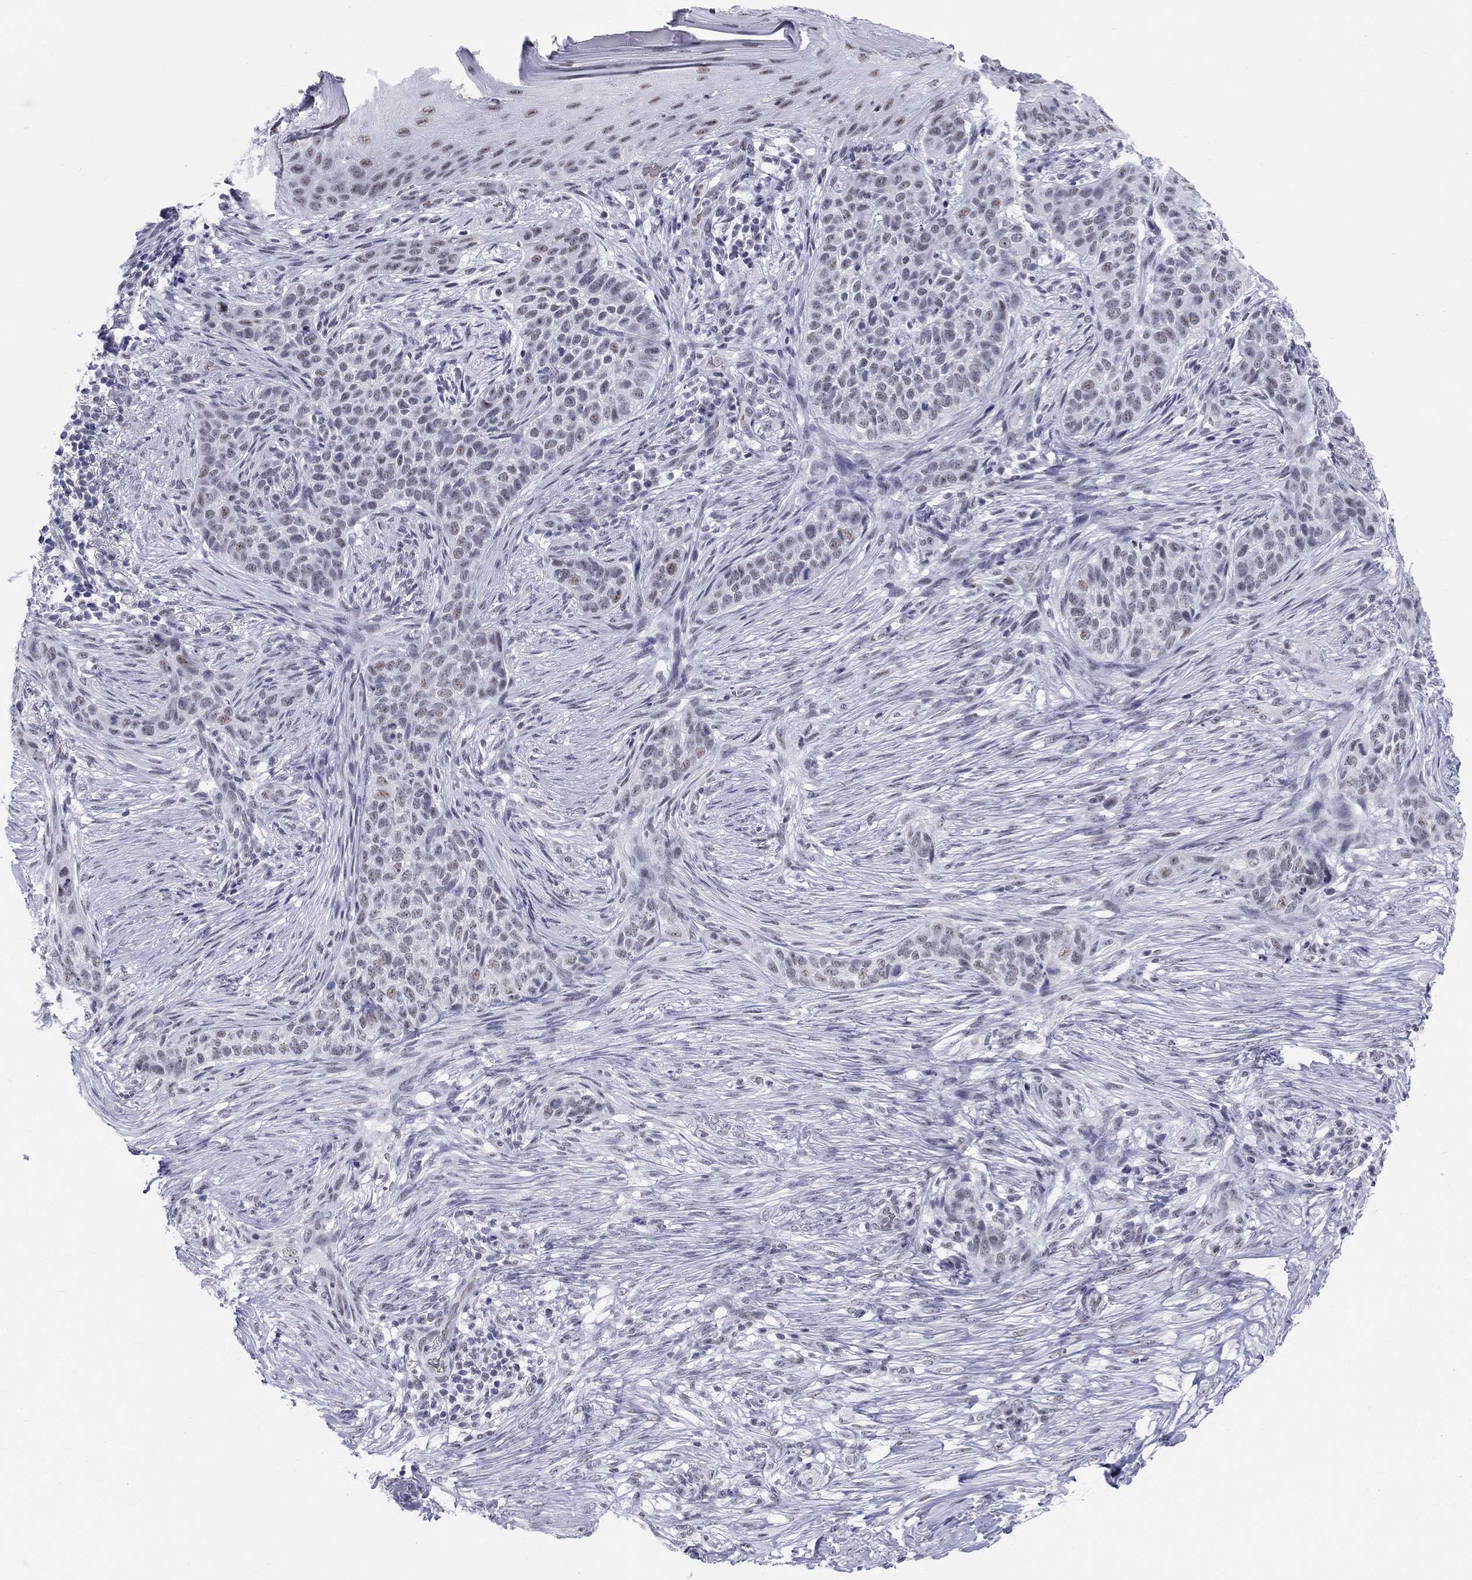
{"staining": {"intensity": "weak", "quantity": "<25%", "location": "nuclear"}, "tissue": "skin cancer", "cell_type": "Tumor cells", "image_type": "cancer", "snomed": [{"axis": "morphology", "description": "Squamous cell carcinoma, NOS"}, {"axis": "topography", "description": "Skin"}], "caption": "Immunohistochemistry (IHC) image of human squamous cell carcinoma (skin) stained for a protein (brown), which reveals no expression in tumor cells.", "gene": "DMTN", "patient": {"sex": "male", "age": 88}}